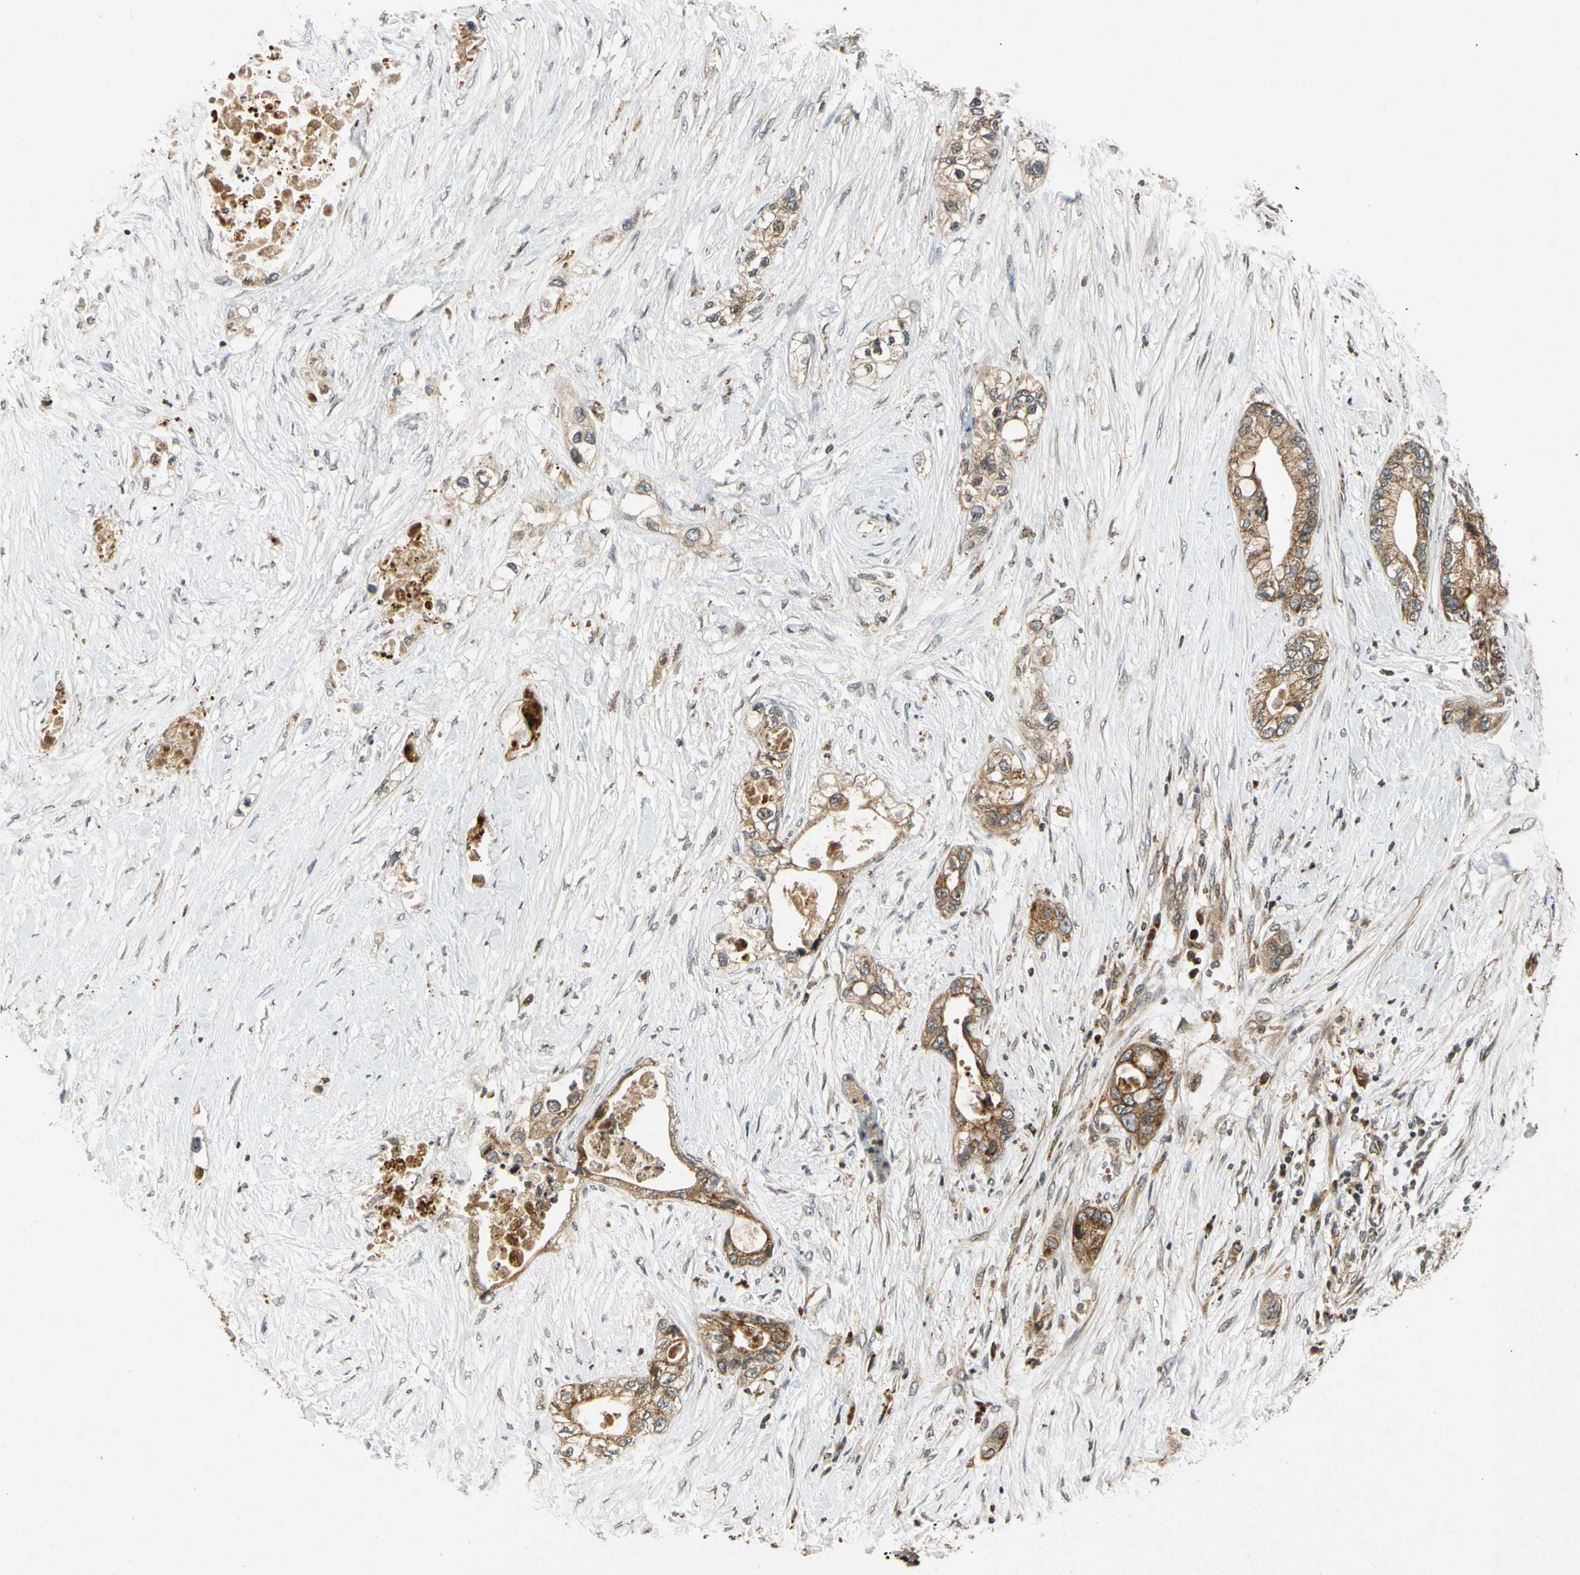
{"staining": {"intensity": "strong", "quantity": ">75%", "location": "cytoplasmic/membranous"}, "tissue": "pancreatic cancer", "cell_type": "Tumor cells", "image_type": "cancer", "snomed": [{"axis": "morphology", "description": "Adenocarcinoma, NOS"}, {"axis": "topography", "description": "Pancreas"}], "caption": "Tumor cells display strong cytoplasmic/membranous staining in about >75% of cells in pancreatic cancer. (IHC, brightfield microscopy, high magnification).", "gene": "MRPS22", "patient": {"sex": "female", "age": 70}}